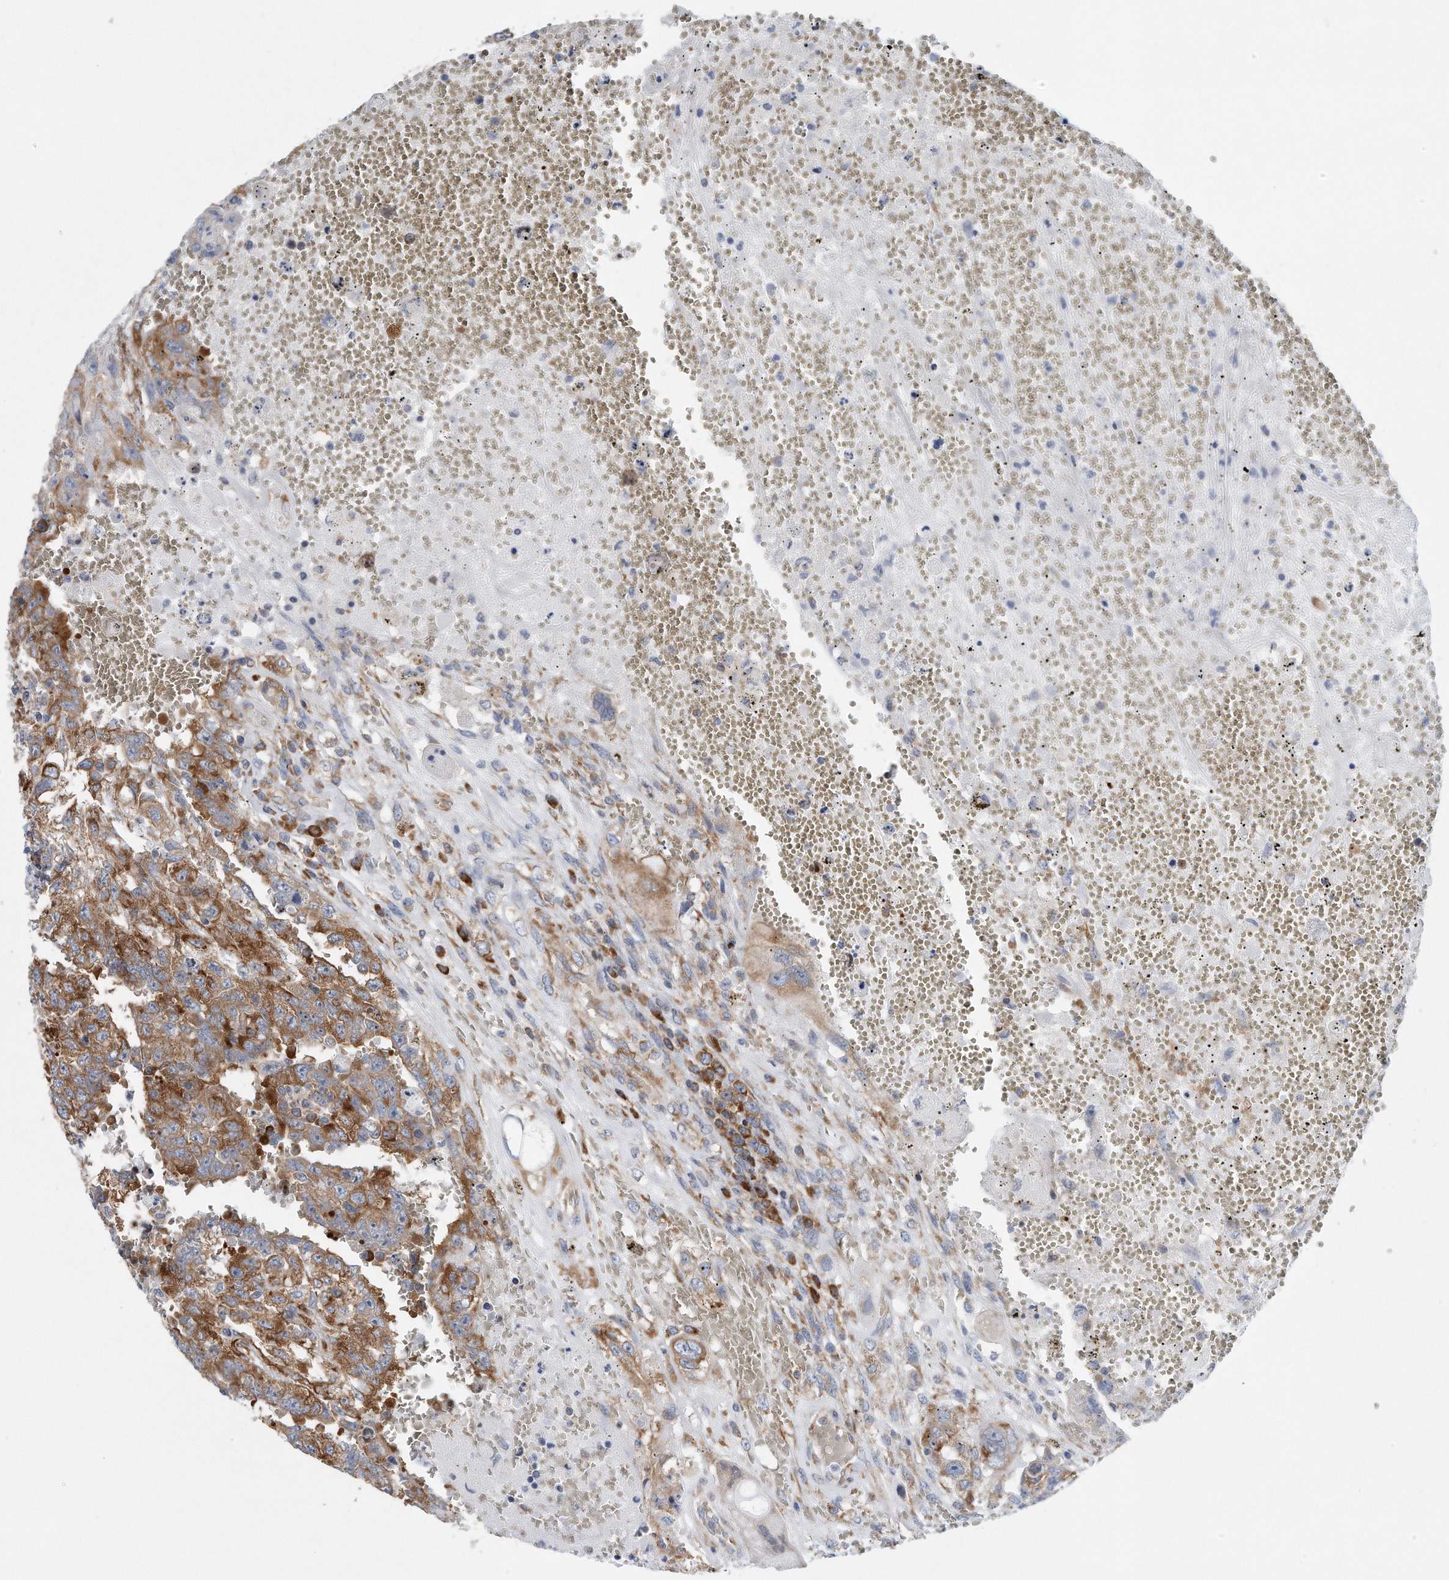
{"staining": {"intensity": "moderate", "quantity": ">75%", "location": "cytoplasmic/membranous"}, "tissue": "testis cancer", "cell_type": "Tumor cells", "image_type": "cancer", "snomed": [{"axis": "morphology", "description": "Carcinoma, Embryonal, NOS"}, {"axis": "topography", "description": "Testis"}], "caption": "High-power microscopy captured an immunohistochemistry histopathology image of embryonal carcinoma (testis), revealing moderate cytoplasmic/membranous positivity in approximately >75% of tumor cells. (DAB (3,3'-diaminobenzidine) IHC with brightfield microscopy, high magnification).", "gene": "RPL26L1", "patient": {"sex": "male", "age": 26}}